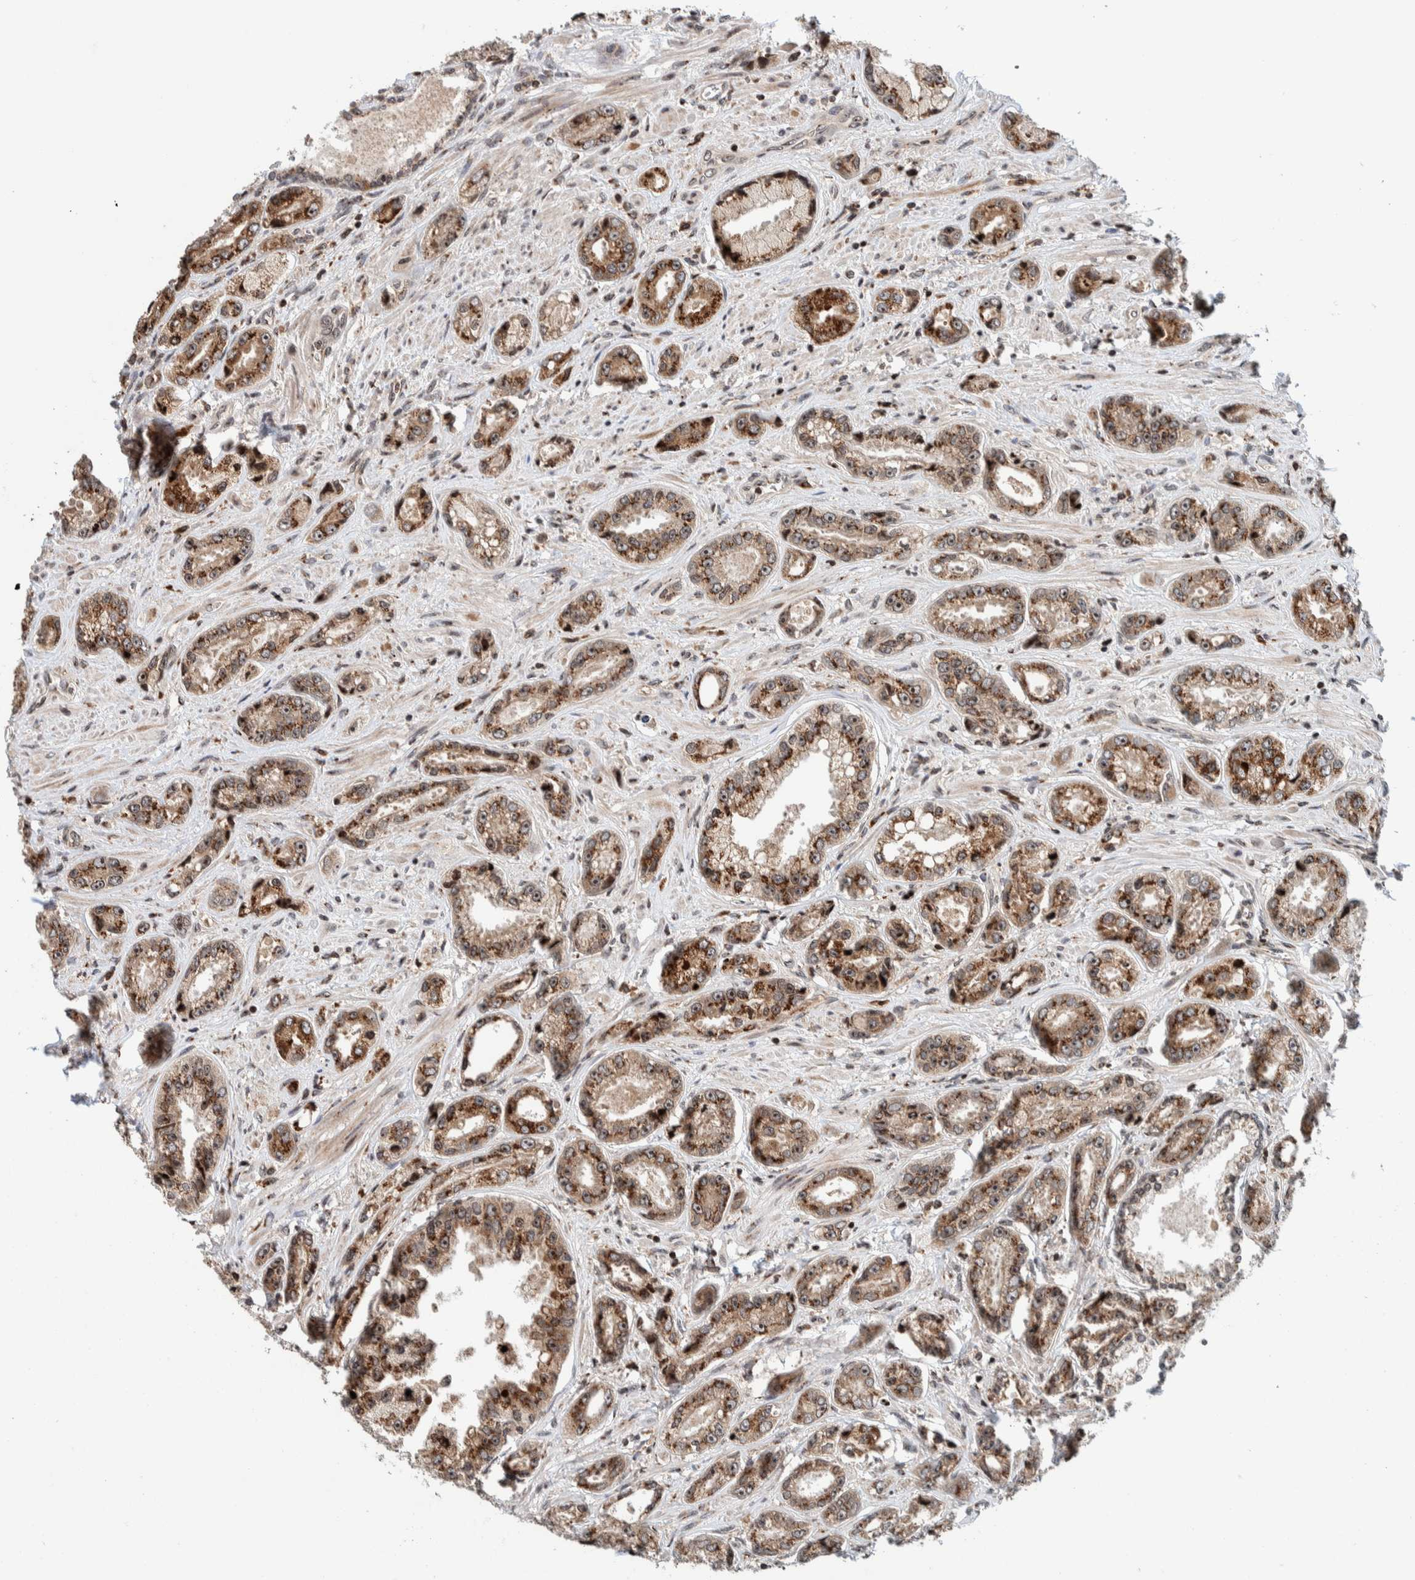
{"staining": {"intensity": "moderate", "quantity": ">75%", "location": "cytoplasmic/membranous"}, "tissue": "prostate cancer", "cell_type": "Tumor cells", "image_type": "cancer", "snomed": [{"axis": "morphology", "description": "Adenocarcinoma, High grade"}, {"axis": "topography", "description": "Prostate"}], "caption": "Tumor cells display medium levels of moderate cytoplasmic/membranous staining in approximately >75% of cells in prostate cancer.", "gene": "CCDC182", "patient": {"sex": "male", "age": 61}}